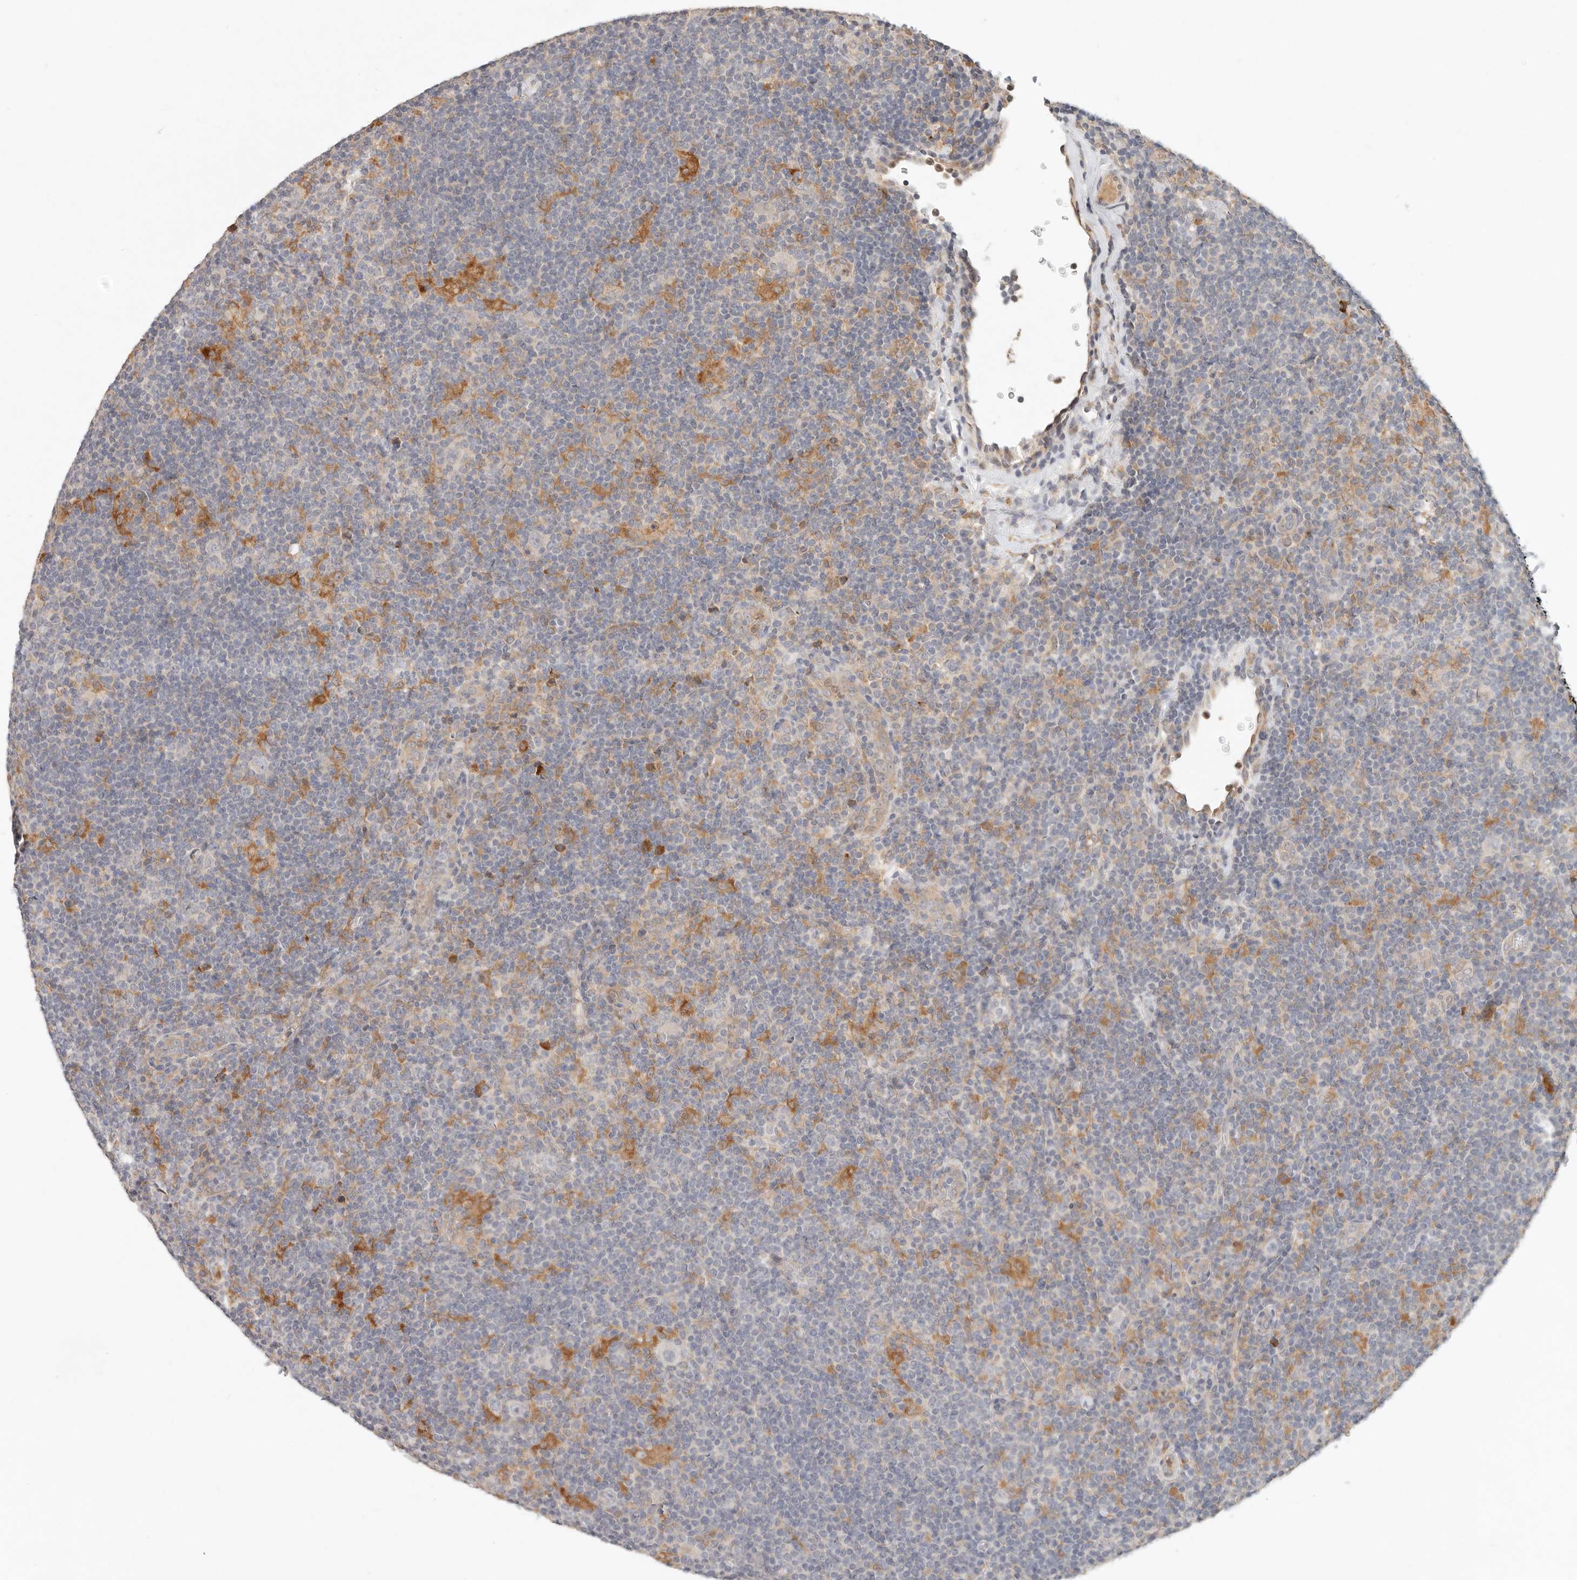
{"staining": {"intensity": "negative", "quantity": "none", "location": "none"}, "tissue": "lymphoma", "cell_type": "Tumor cells", "image_type": "cancer", "snomed": [{"axis": "morphology", "description": "Hodgkin's disease, NOS"}, {"axis": "topography", "description": "Lymph node"}], "caption": "Tumor cells show no significant protein staining in lymphoma. (IHC, brightfield microscopy, high magnification).", "gene": "ARHGEF10L", "patient": {"sex": "female", "age": 57}}